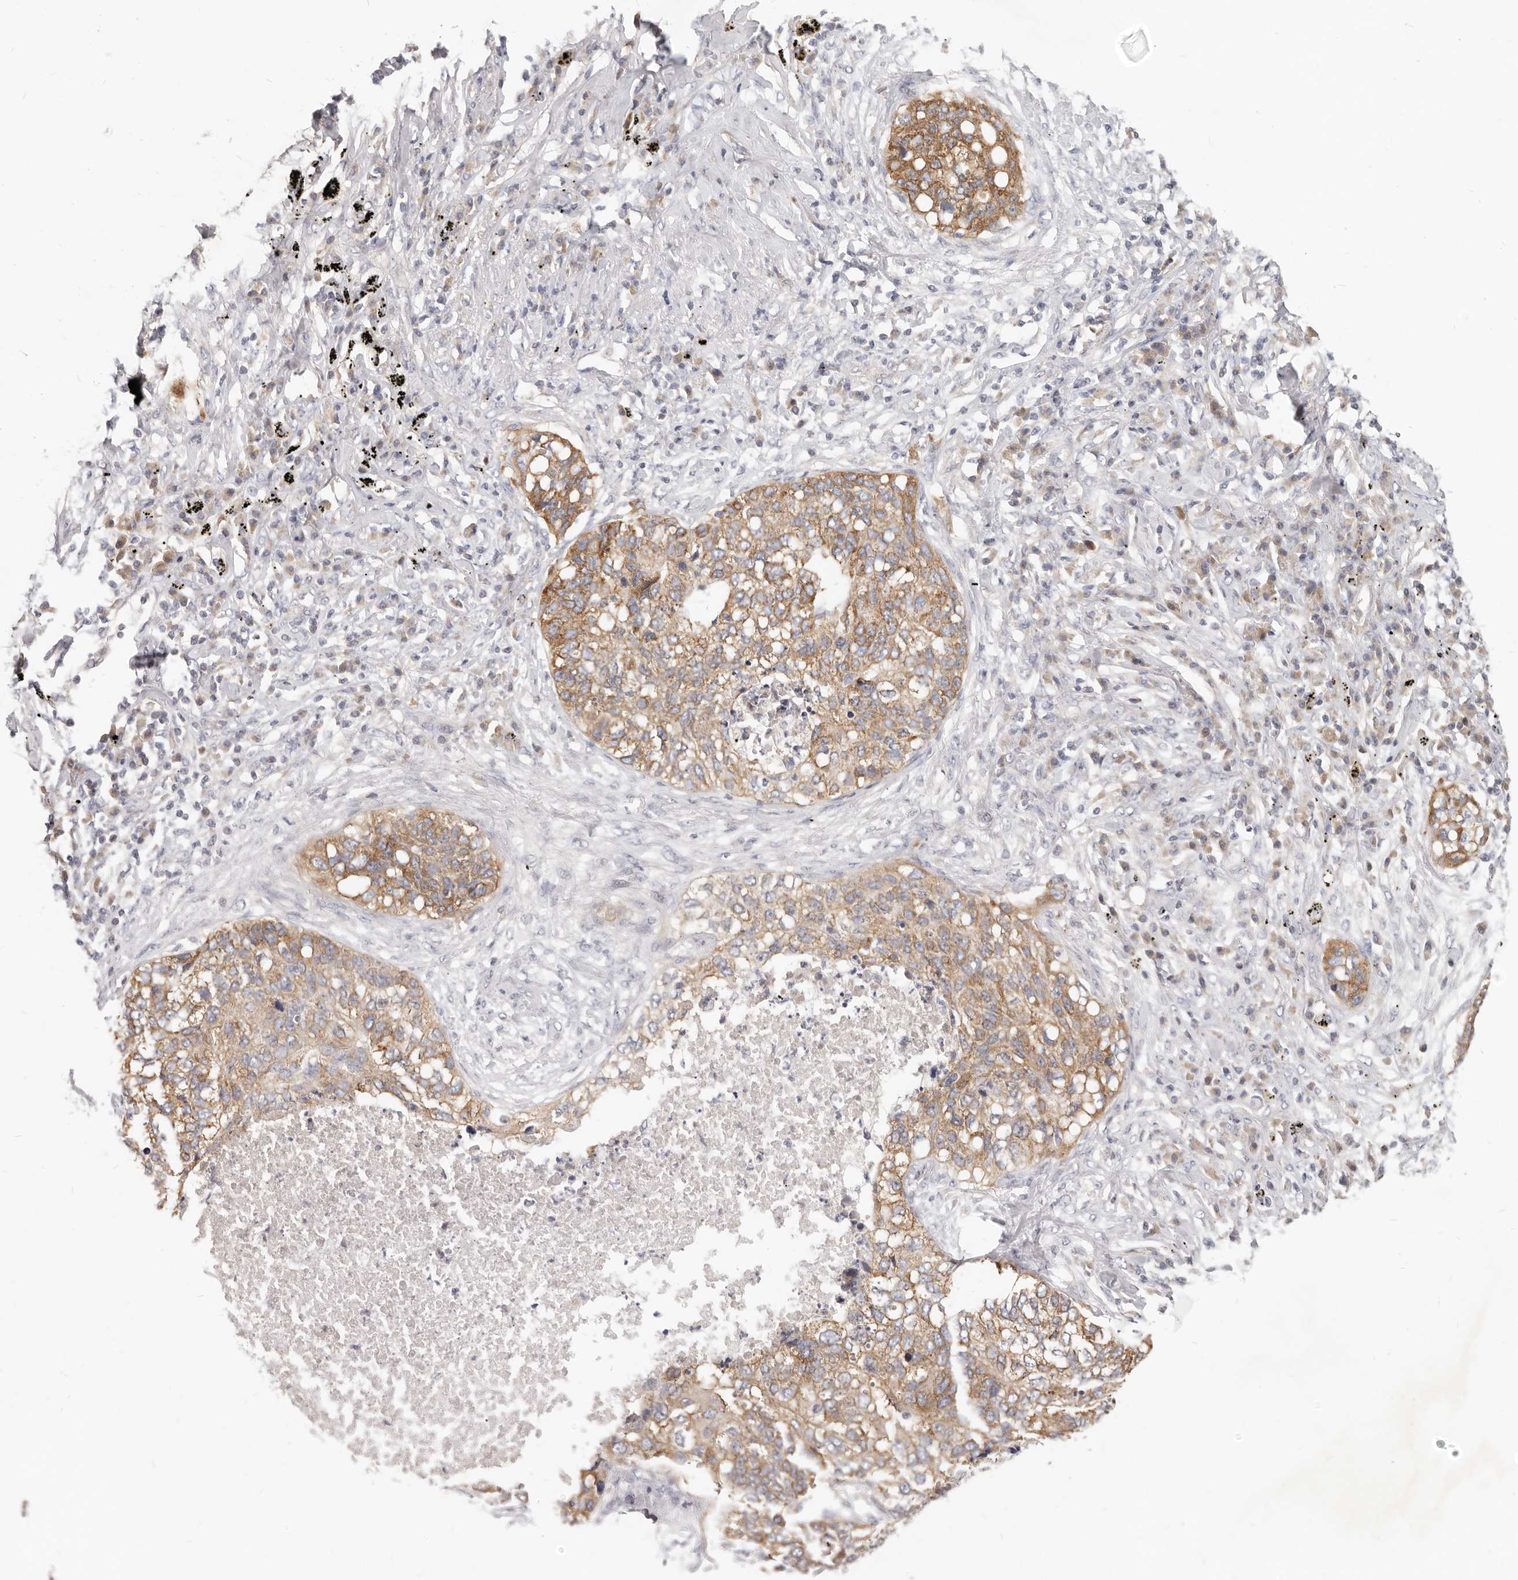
{"staining": {"intensity": "moderate", "quantity": ">75%", "location": "cytoplasmic/membranous"}, "tissue": "lung cancer", "cell_type": "Tumor cells", "image_type": "cancer", "snomed": [{"axis": "morphology", "description": "Squamous cell carcinoma, NOS"}, {"axis": "topography", "description": "Lung"}], "caption": "DAB (3,3'-diaminobenzidine) immunohistochemical staining of lung cancer demonstrates moderate cytoplasmic/membranous protein positivity in about >75% of tumor cells.", "gene": "TFB2M", "patient": {"sex": "female", "age": 63}}